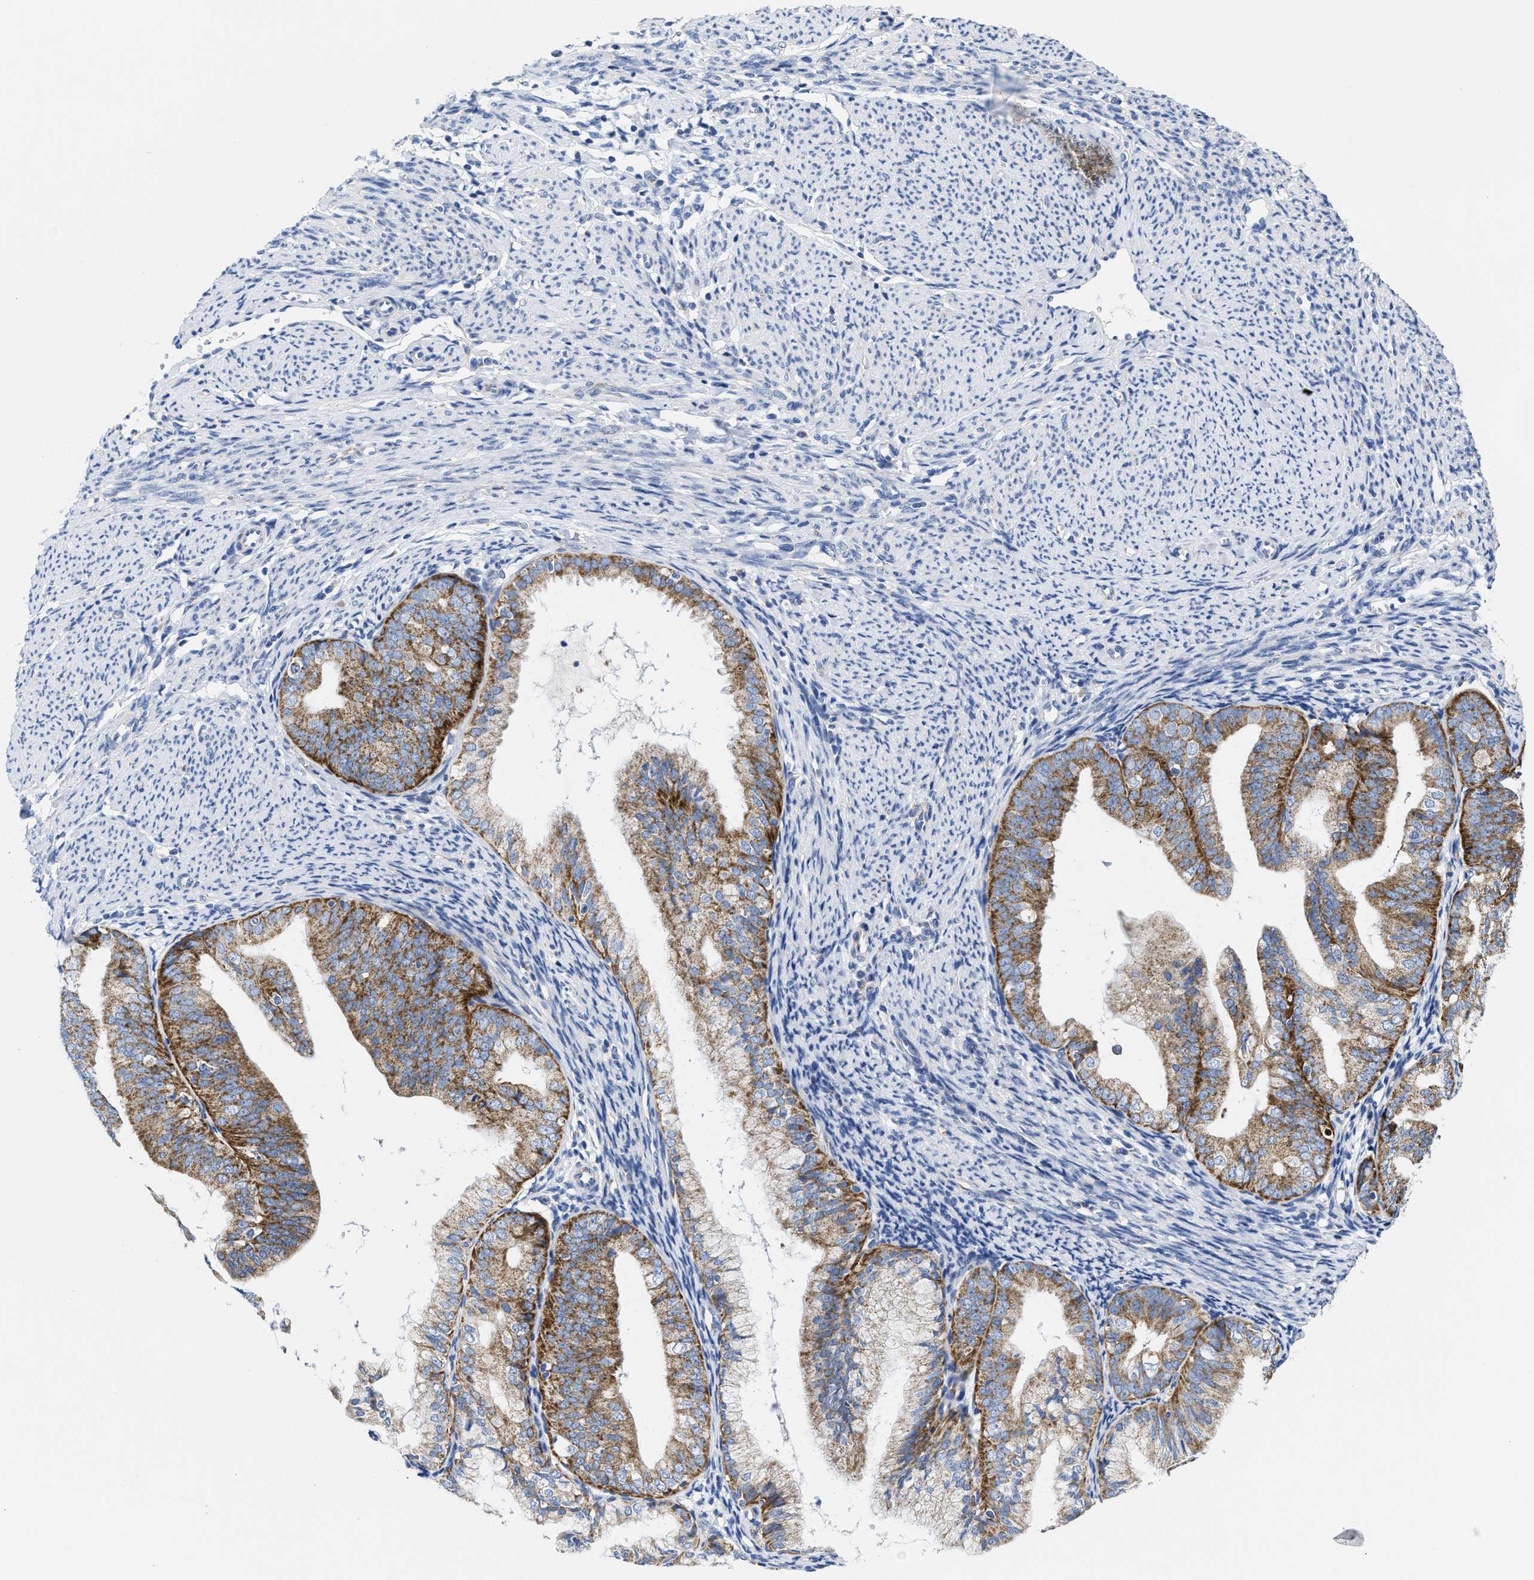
{"staining": {"intensity": "moderate", "quantity": ">75%", "location": "cytoplasmic/membranous"}, "tissue": "endometrial cancer", "cell_type": "Tumor cells", "image_type": "cancer", "snomed": [{"axis": "morphology", "description": "Adenocarcinoma, NOS"}, {"axis": "topography", "description": "Endometrium"}], "caption": "DAB immunohistochemical staining of human adenocarcinoma (endometrial) demonstrates moderate cytoplasmic/membranous protein staining in approximately >75% of tumor cells. (Stains: DAB in brown, nuclei in blue, Microscopy: brightfield microscopy at high magnification).", "gene": "TBRG4", "patient": {"sex": "female", "age": 63}}